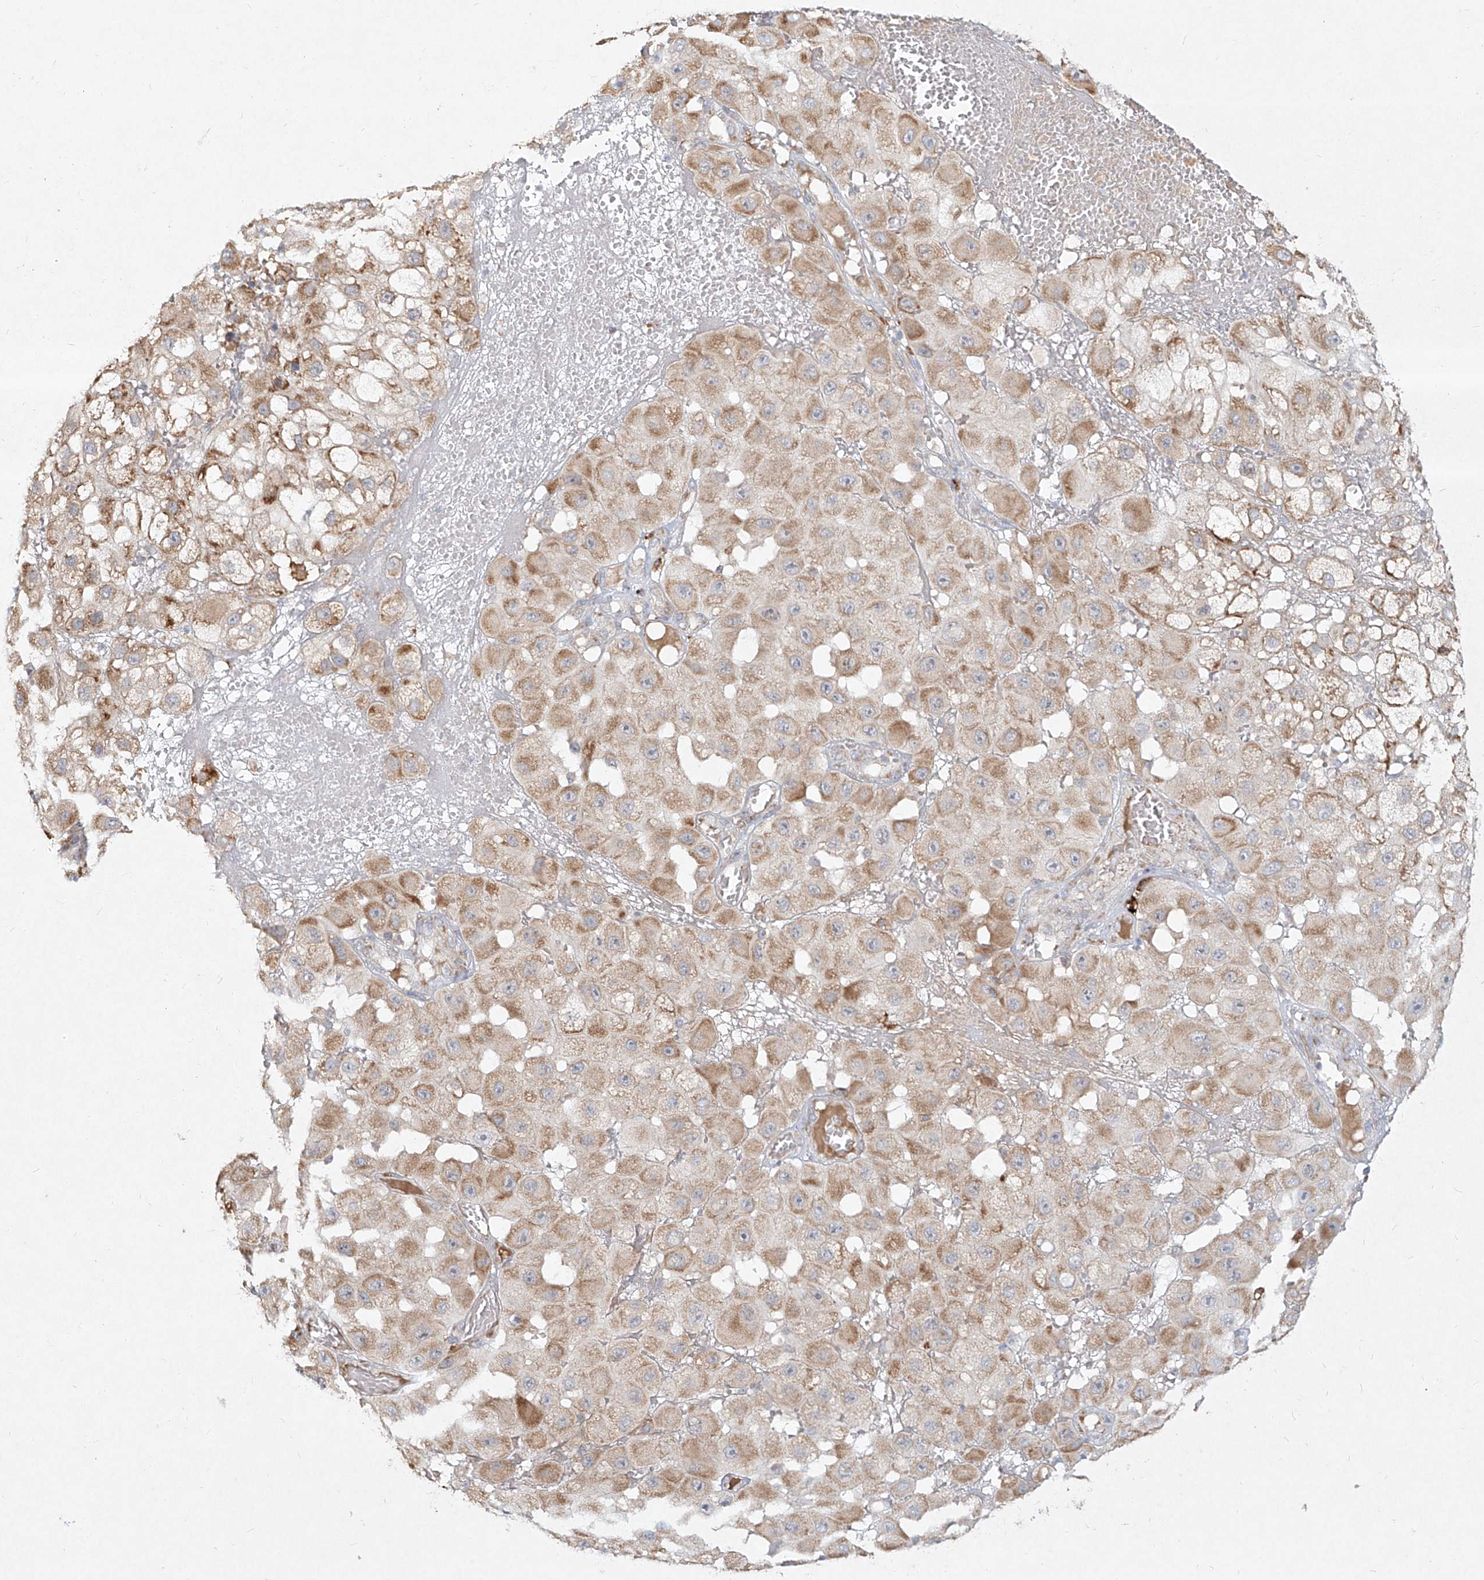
{"staining": {"intensity": "moderate", "quantity": "25%-75%", "location": "cytoplasmic/membranous"}, "tissue": "melanoma", "cell_type": "Tumor cells", "image_type": "cancer", "snomed": [{"axis": "morphology", "description": "Malignant melanoma, NOS"}, {"axis": "topography", "description": "Skin"}], "caption": "Immunohistochemical staining of human melanoma demonstrates moderate cytoplasmic/membranous protein staining in about 25%-75% of tumor cells. (brown staining indicates protein expression, while blue staining denotes nuclei).", "gene": "CD209", "patient": {"sex": "female", "age": 81}}